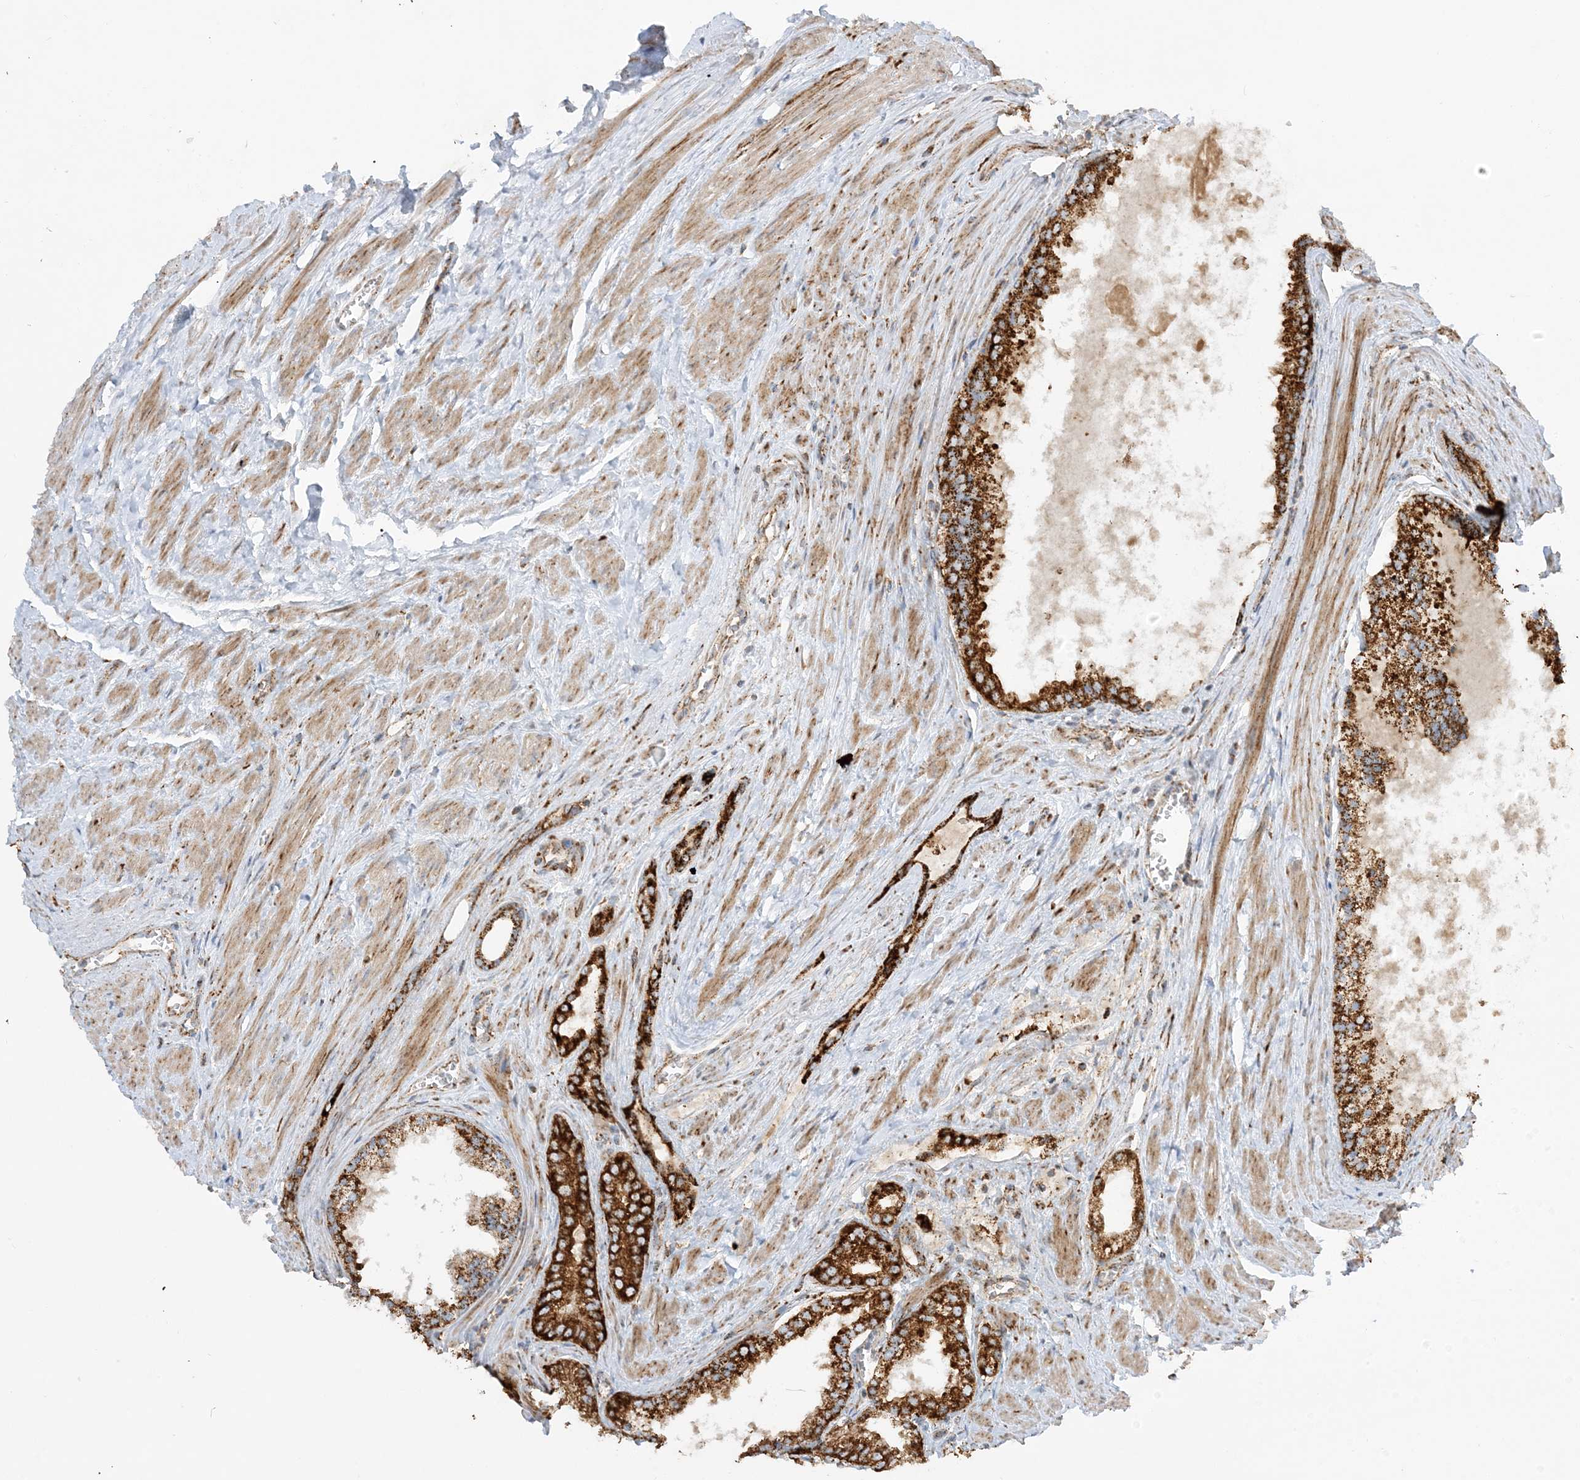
{"staining": {"intensity": "strong", "quantity": ">75%", "location": "cytoplasmic/membranous"}, "tissue": "prostate cancer", "cell_type": "Tumor cells", "image_type": "cancer", "snomed": [{"axis": "morphology", "description": "Adenocarcinoma, High grade"}, {"axis": "topography", "description": "Prostate"}], "caption": "High-power microscopy captured an immunohistochemistry micrograph of prostate adenocarcinoma (high-grade), revealing strong cytoplasmic/membranous expression in approximately >75% of tumor cells.", "gene": "NDUFAF3", "patient": {"sex": "male", "age": 68}}